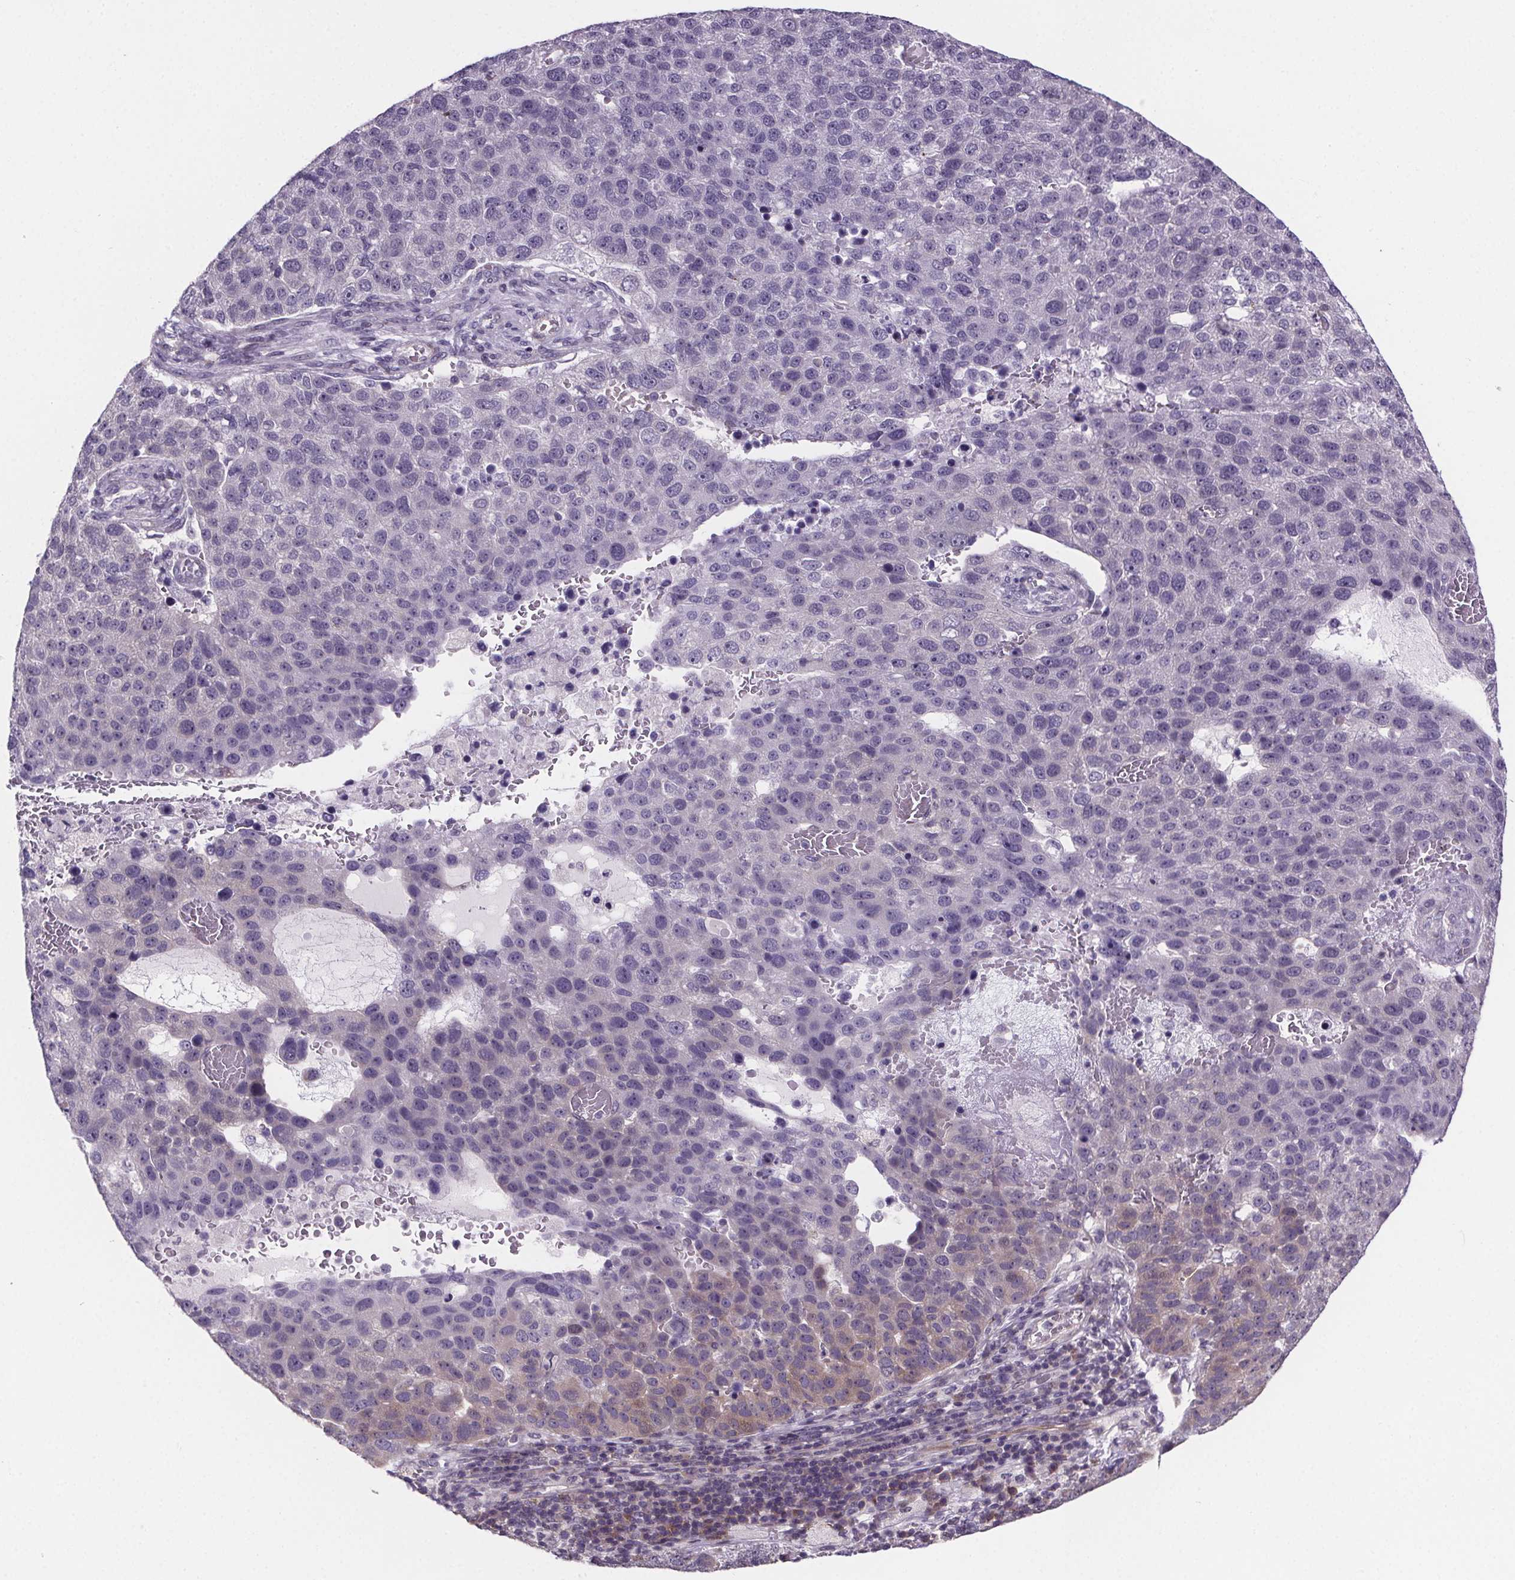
{"staining": {"intensity": "weak", "quantity": "<25%", "location": "cytoplasmic/membranous"}, "tissue": "pancreatic cancer", "cell_type": "Tumor cells", "image_type": "cancer", "snomed": [{"axis": "morphology", "description": "Adenocarcinoma, NOS"}, {"axis": "topography", "description": "Pancreas"}], "caption": "This is a histopathology image of IHC staining of pancreatic cancer (adenocarcinoma), which shows no positivity in tumor cells. (IHC, brightfield microscopy, high magnification).", "gene": "TTC12", "patient": {"sex": "female", "age": 61}}